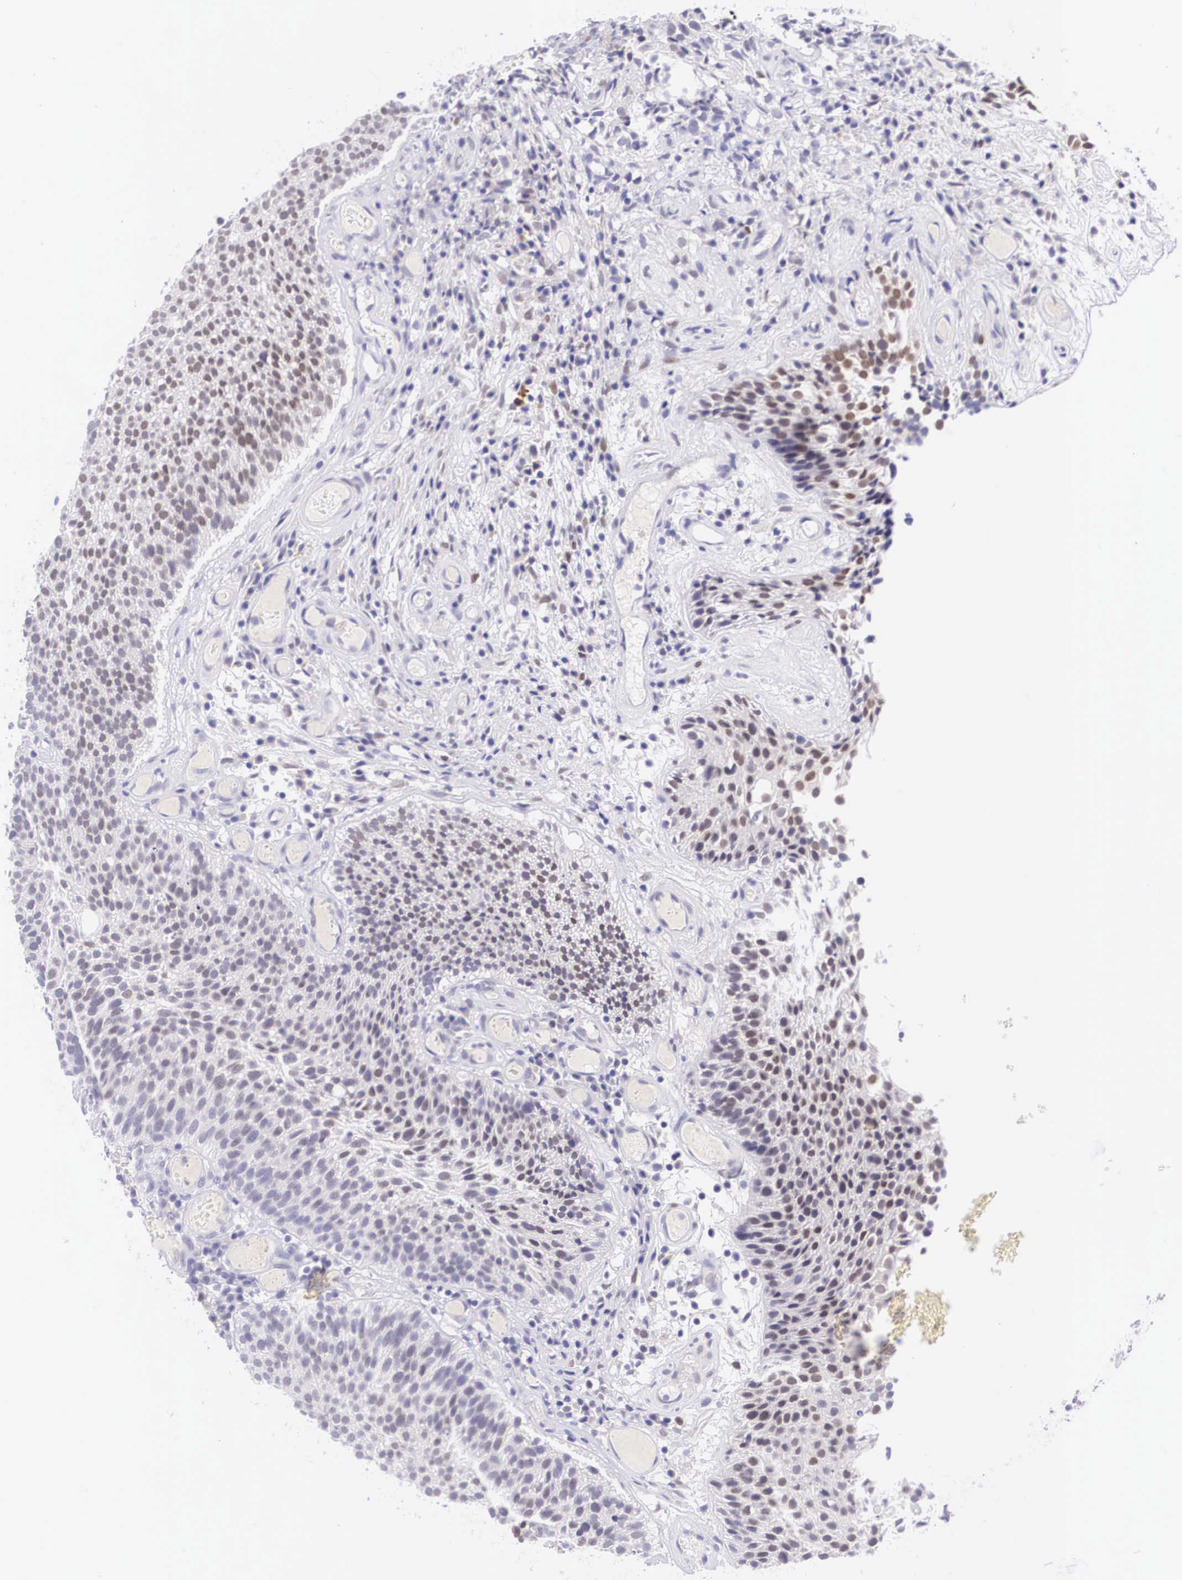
{"staining": {"intensity": "negative", "quantity": "none", "location": "none"}, "tissue": "urothelial cancer", "cell_type": "Tumor cells", "image_type": "cancer", "snomed": [{"axis": "morphology", "description": "Urothelial carcinoma, Low grade"}, {"axis": "topography", "description": "Urinary bladder"}], "caption": "This is a micrograph of immunohistochemistry (IHC) staining of urothelial cancer, which shows no expression in tumor cells.", "gene": "BCL6", "patient": {"sex": "male", "age": 85}}